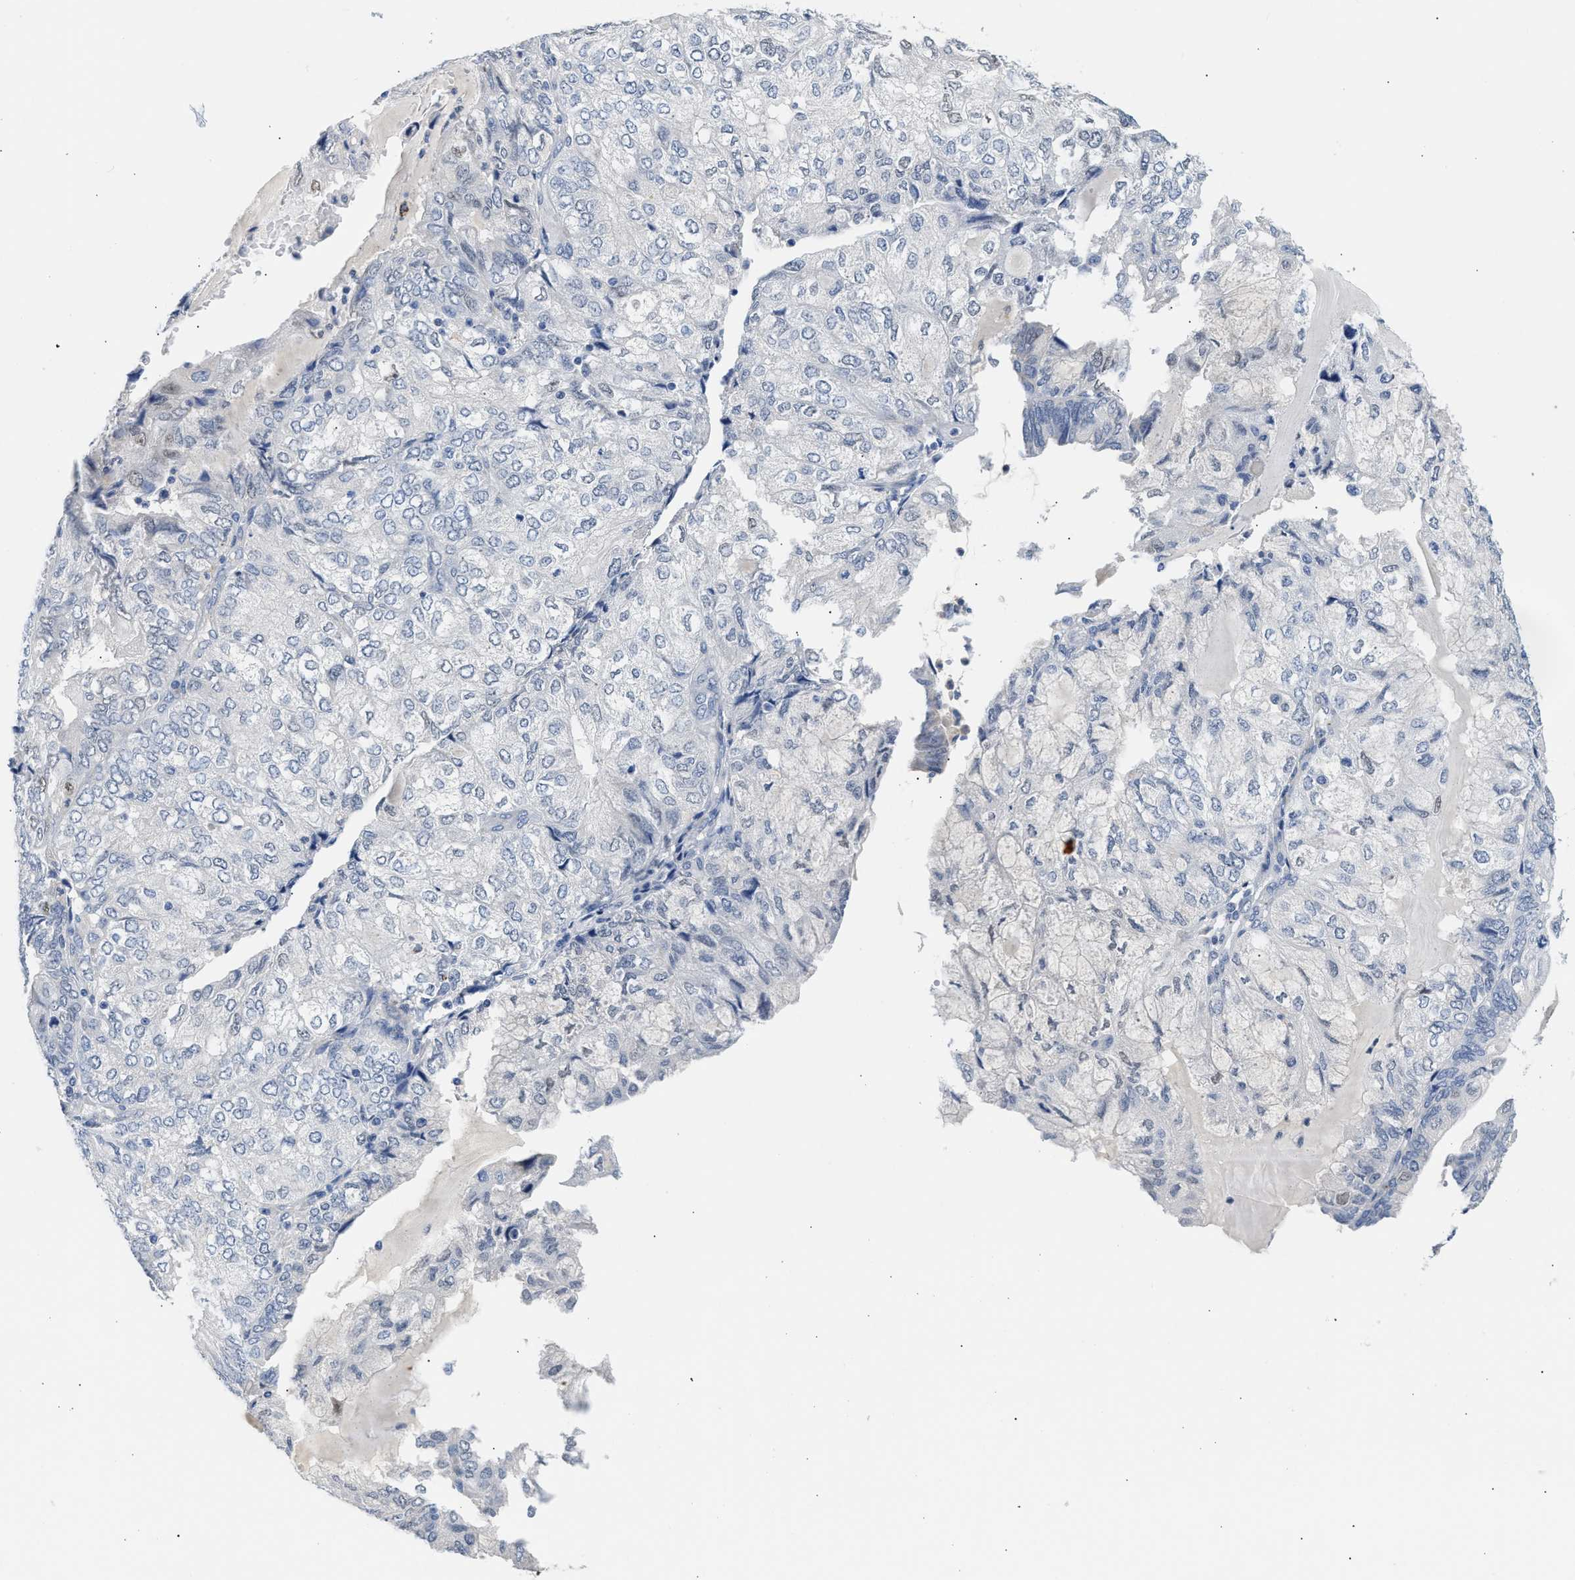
{"staining": {"intensity": "negative", "quantity": "none", "location": "none"}, "tissue": "endometrial cancer", "cell_type": "Tumor cells", "image_type": "cancer", "snomed": [{"axis": "morphology", "description": "Adenocarcinoma, NOS"}, {"axis": "topography", "description": "Endometrium"}], "caption": "Endometrial adenocarcinoma was stained to show a protein in brown. There is no significant positivity in tumor cells.", "gene": "PPM1L", "patient": {"sex": "female", "age": 81}}